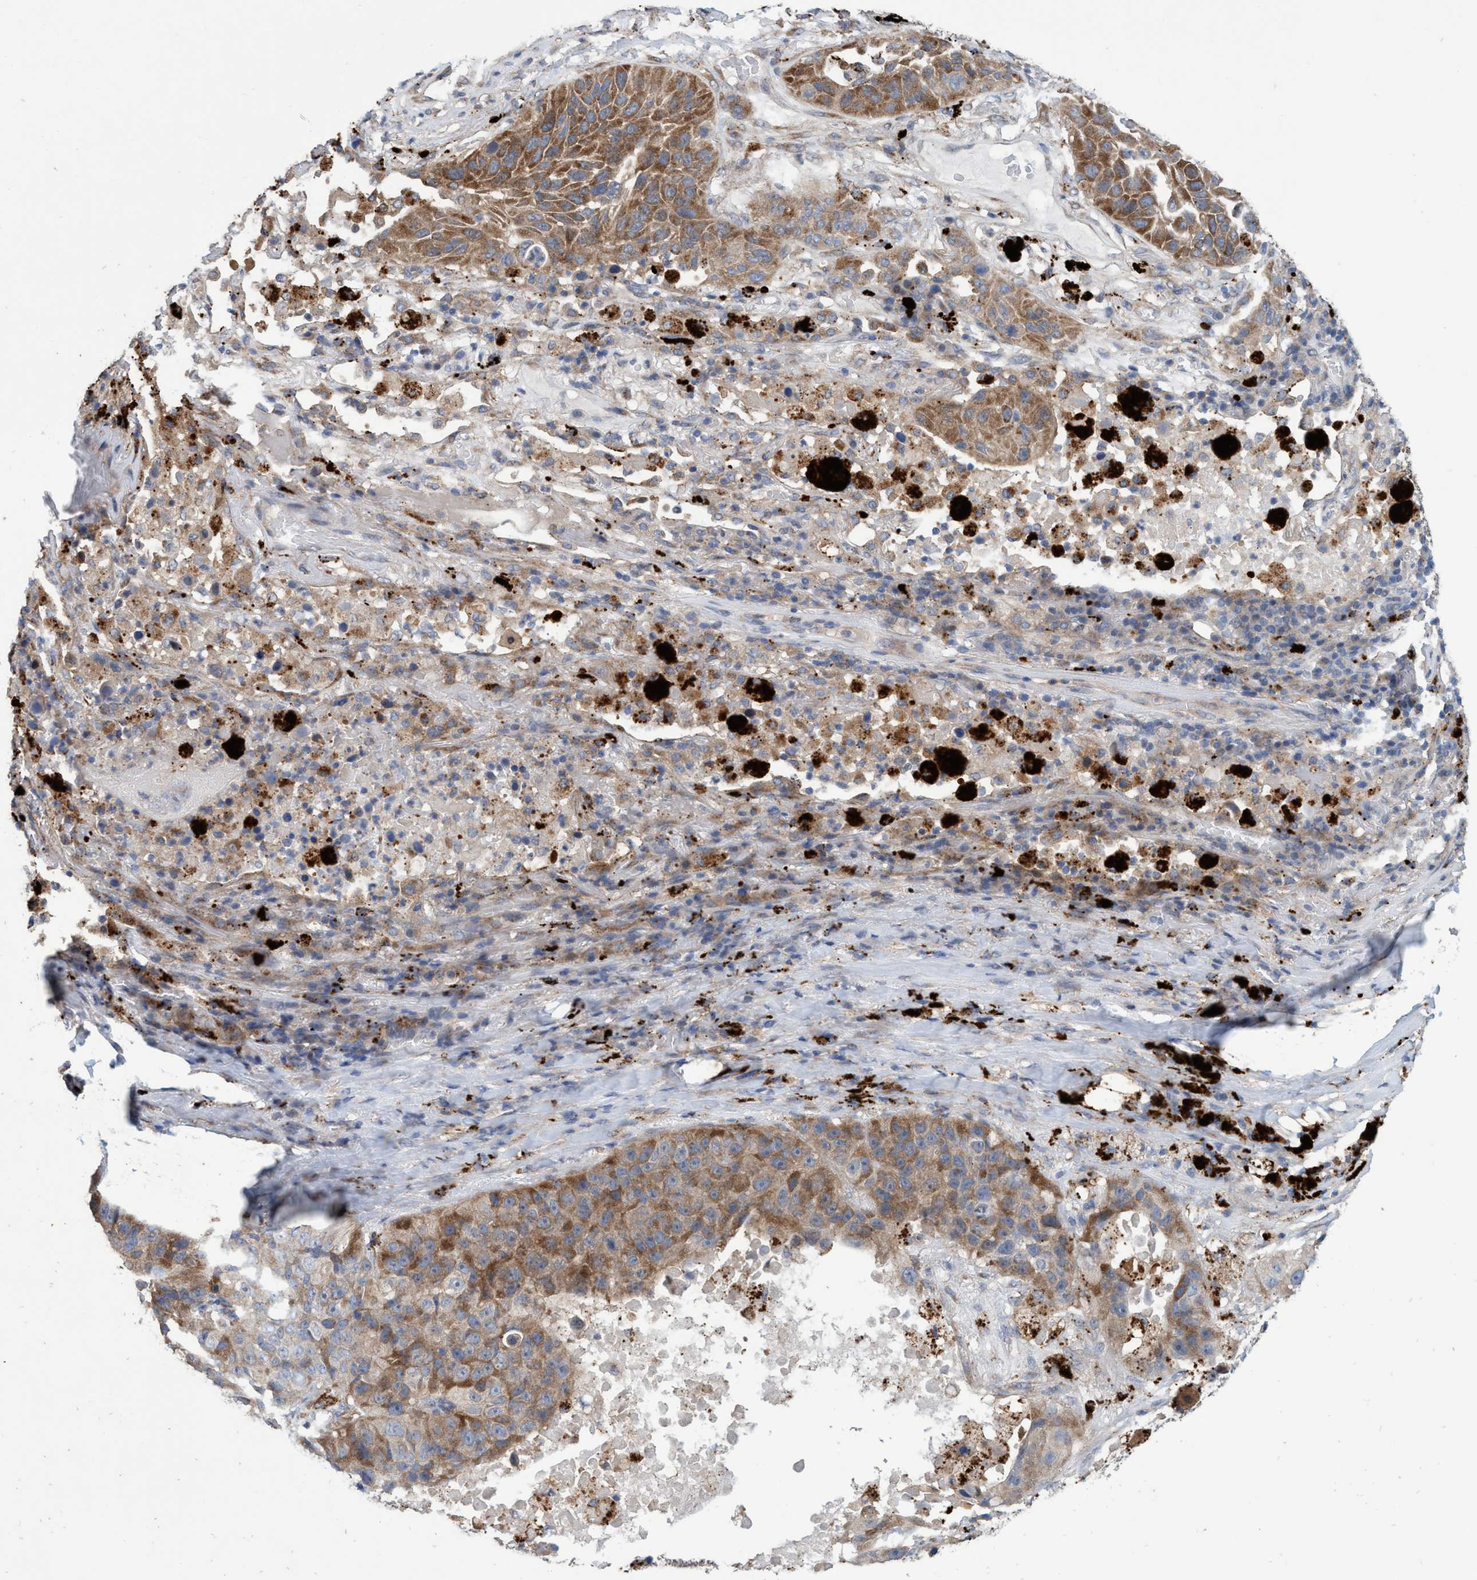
{"staining": {"intensity": "moderate", "quantity": ">75%", "location": "cytoplasmic/membranous"}, "tissue": "lung cancer", "cell_type": "Tumor cells", "image_type": "cancer", "snomed": [{"axis": "morphology", "description": "Squamous cell carcinoma, NOS"}, {"axis": "topography", "description": "Lung"}], "caption": "Lung squamous cell carcinoma stained with a protein marker reveals moderate staining in tumor cells.", "gene": "BBS9", "patient": {"sex": "male", "age": 57}}